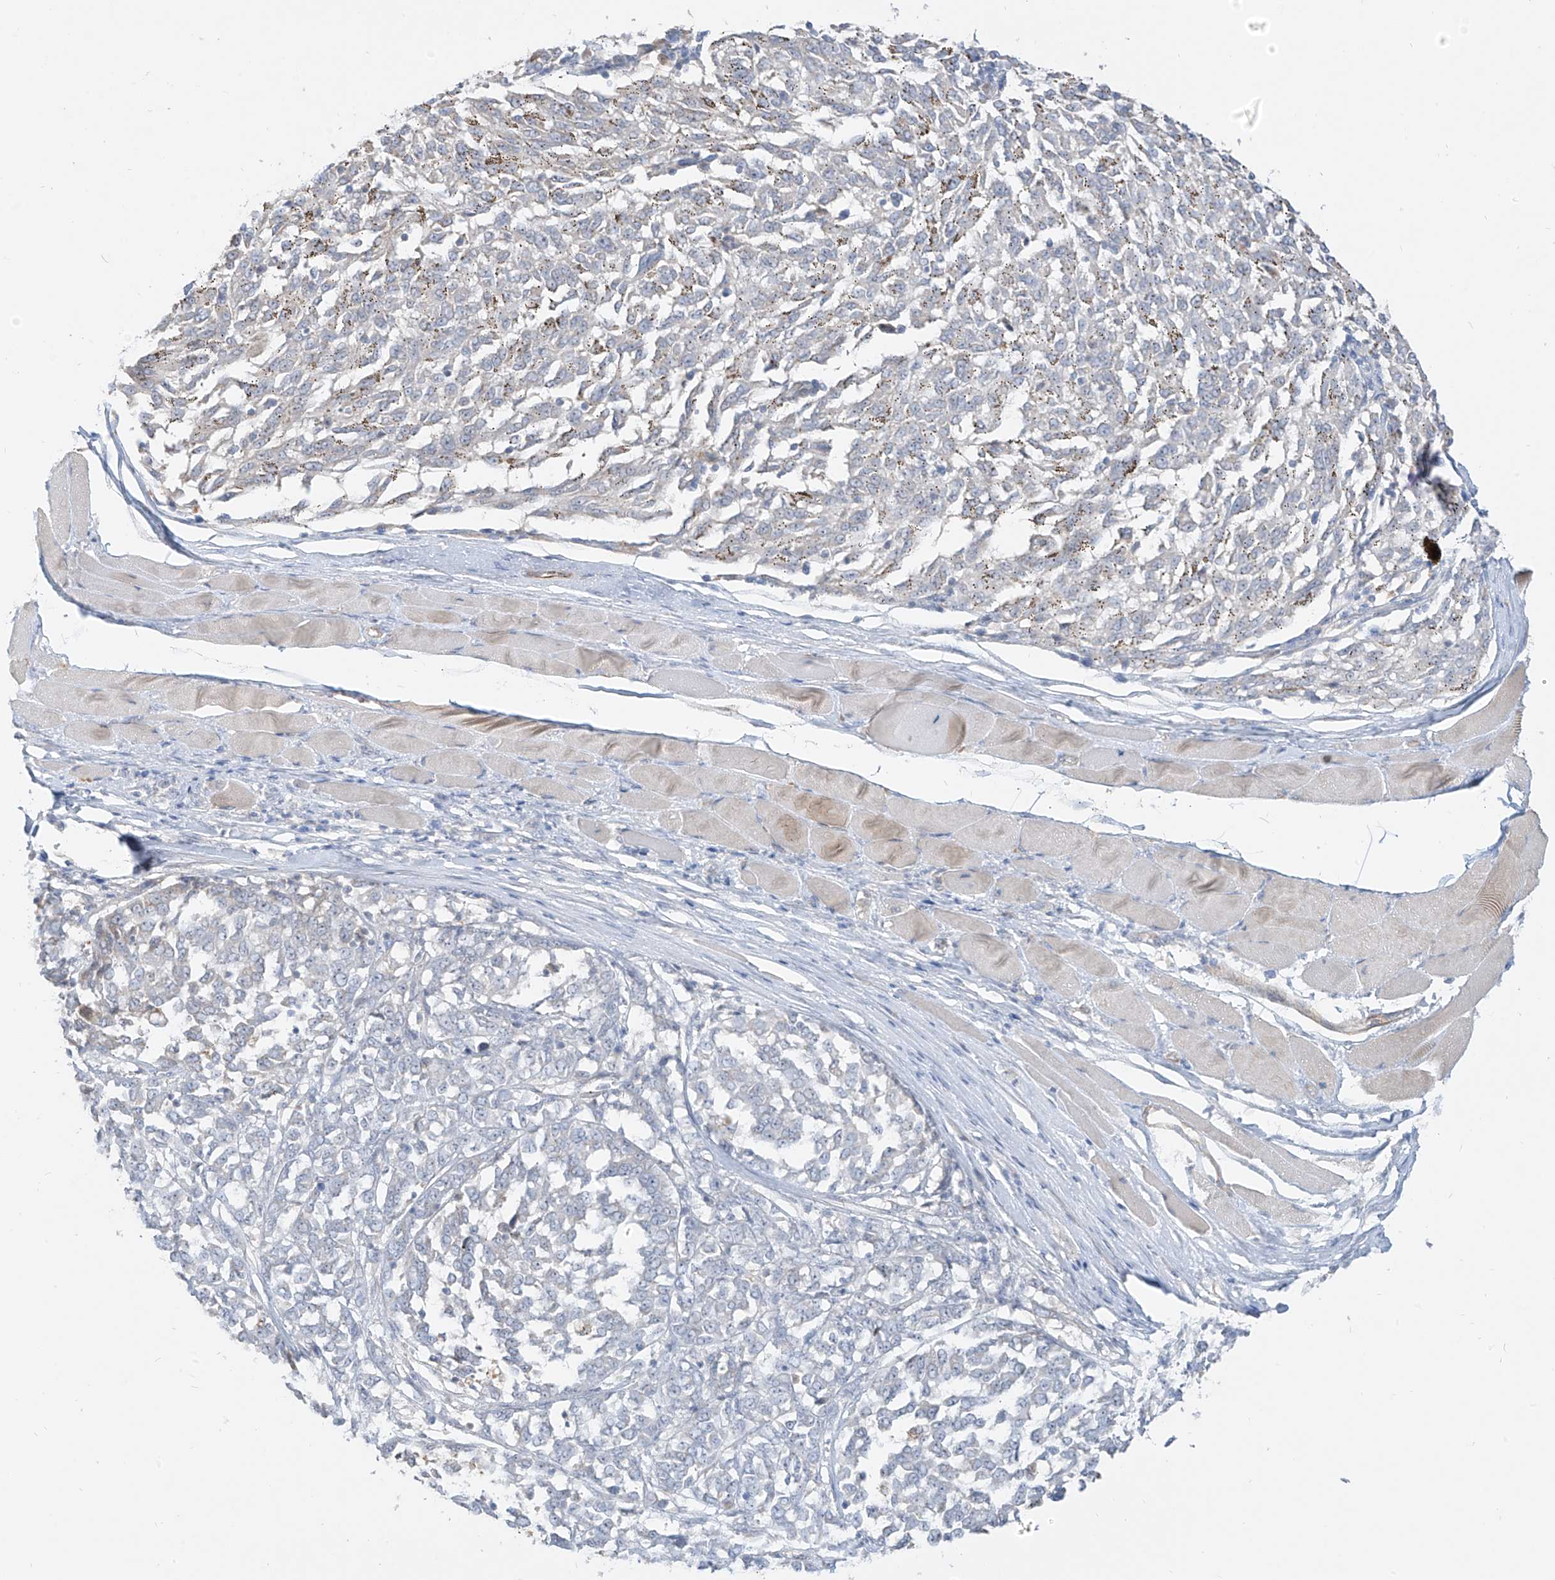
{"staining": {"intensity": "negative", "quantity": "none", "location": "none"}, "tissue": "melanoma", "cell_type": "Tumor cells", "image_type": "cancer", "snomed": [{"axis": "morphology", "description": "Malignant melanoma, NOS"}, {"axis": "topography", "description": "Skin"}], "caption": "A micrograph of human melanoma is negative for staining in tumor cells. (DAB immunohistochemistry (IHC), high magnification).", "gene": "C2orf42", "patient": {"sex": "female", "age": 72}}